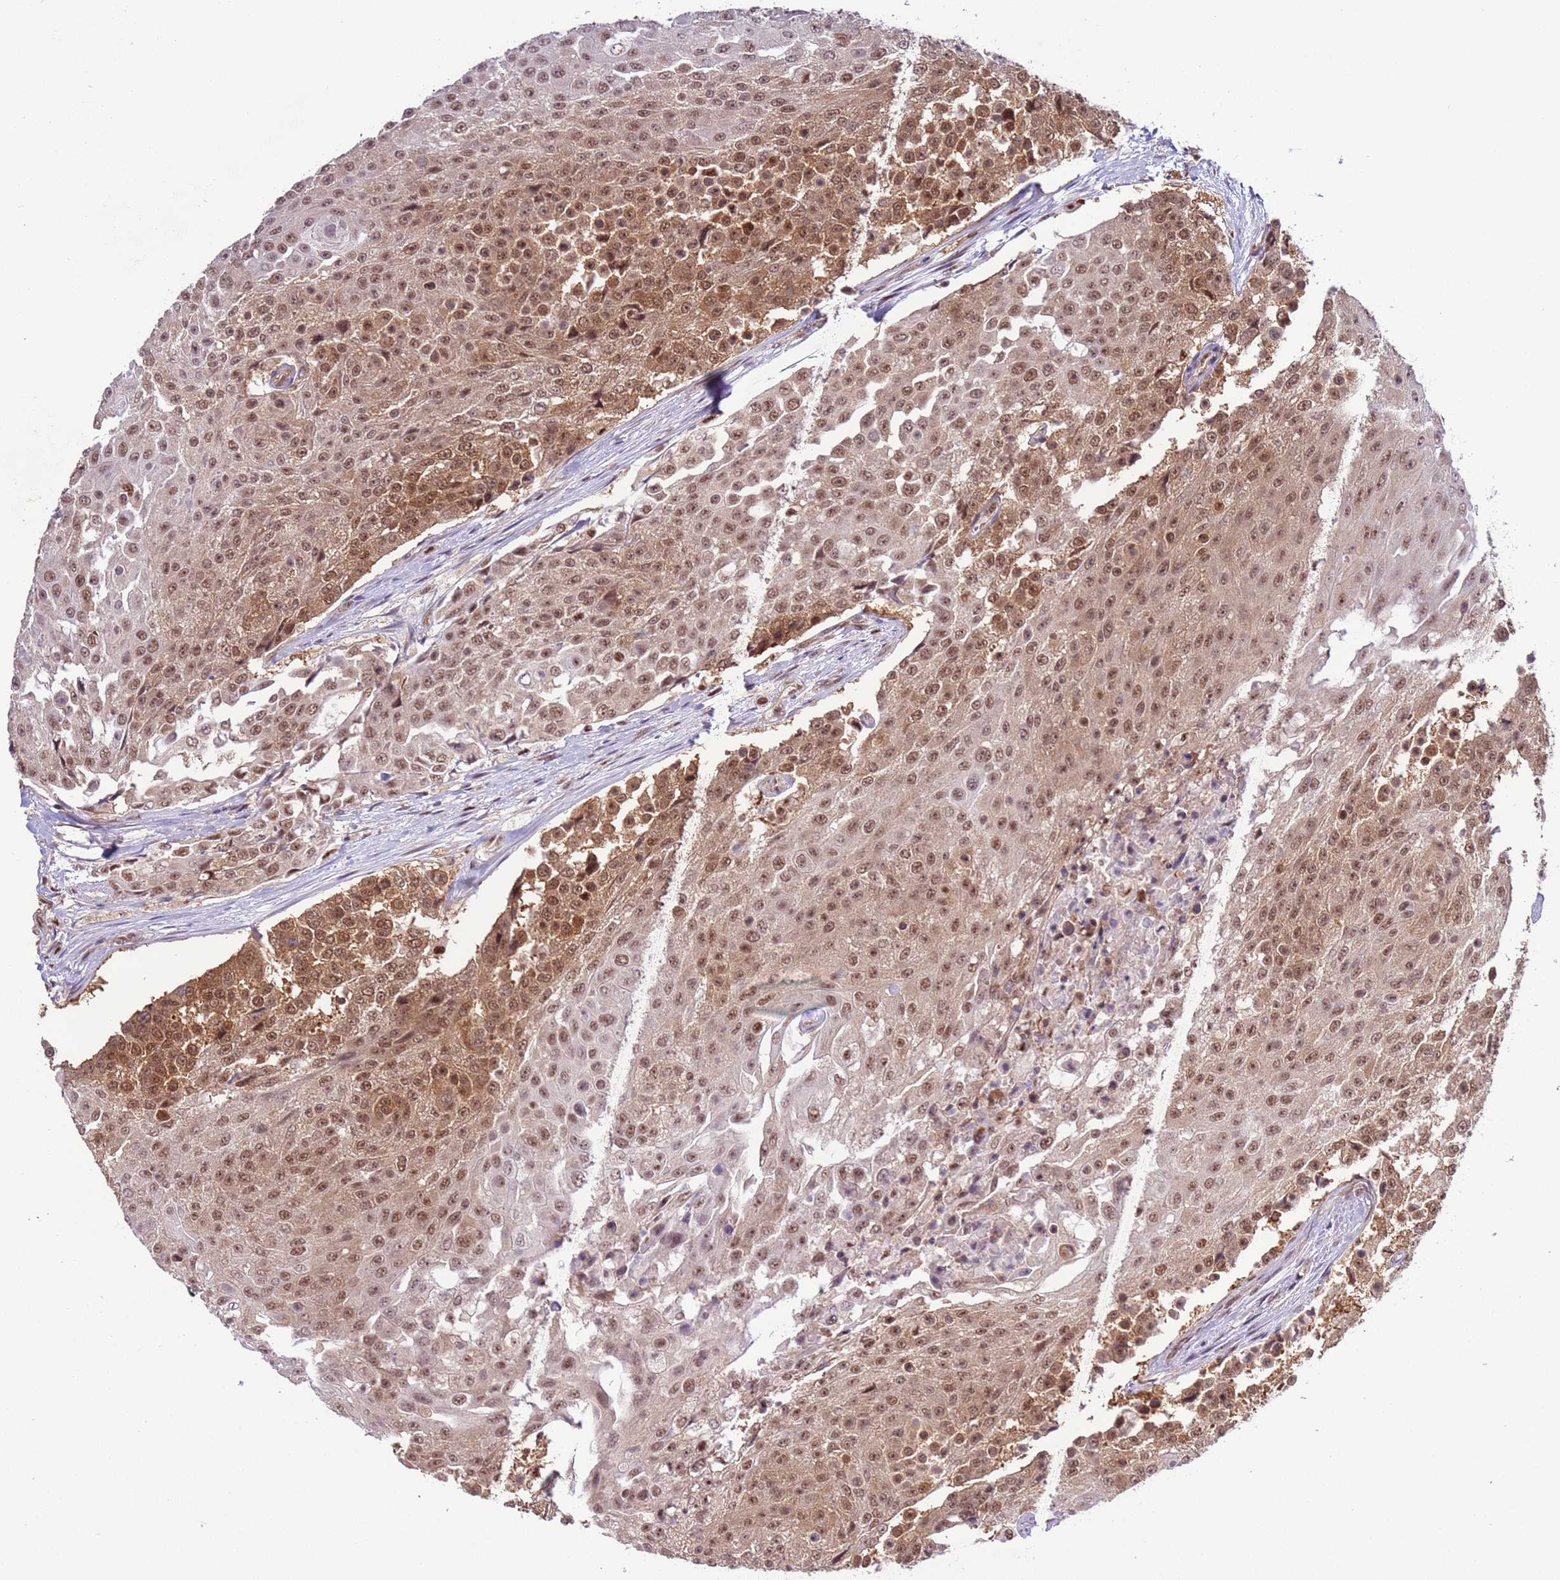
{"staining": {"intensity": "moderate", "quantity": ">75%", "location": "cytoplasmic/membranous,nuclear"}, "tissue": "urothelial cancer", "cell_type": "Tumor cells", "image_type": "cancer", "snomed": [{"axis": "morphology", "description": "Urothelial carcinoma, High grade"}, {"axis": "topography", "description": "Urinary bladder"}], "caption": "Immunohistochemistry (IHC) of urothelial cancer reveals medium levels of moderate cytoplasmic/membranous and nuclear positivity in about >75% of tumor cells. The staining is performed using DAB brown chromogen to label protein expression. The nuclei are counter-stained blue using hematoxylin.", "gene": "PRPF6", "patient": {"sex": "female", "age": 63}}